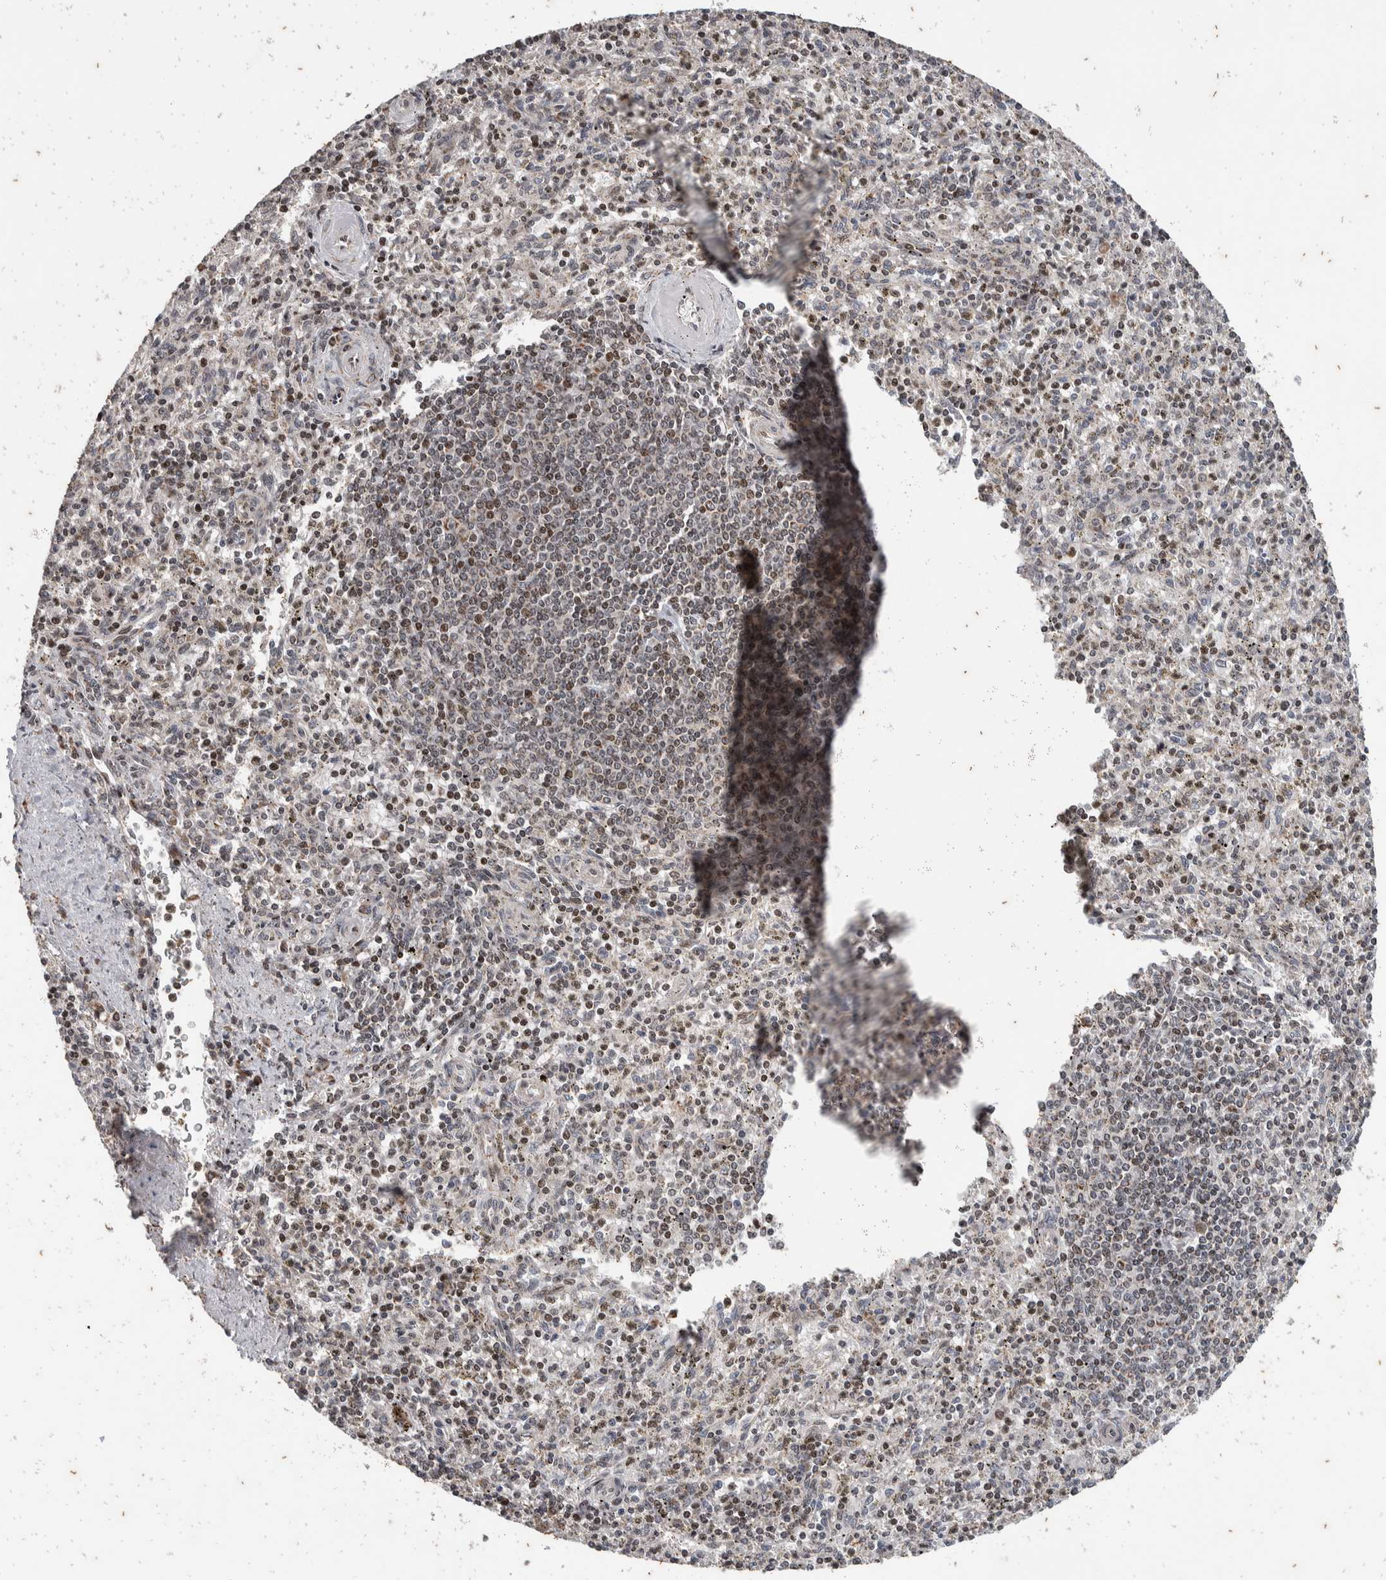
{"staining": {"intensity": "weak", "quantity": "25%-75%", "location": "nuclear"}, "tissue": "spleen", "cell_type": "Cells in red pulp", "image_type": "normal", "snomed": [{"axis": "morphology", "description": "Normal tissue, NOS"}, {"axis": "topography", "description": "Spleen"}], "caption": "Cells in red pulp exhibit weak nuclear positivity in approximately 25%-75% of cells in unremarkable spleen.", "gene": "ATXN7L1", "patient": {"sex": "male", "age": 72}}